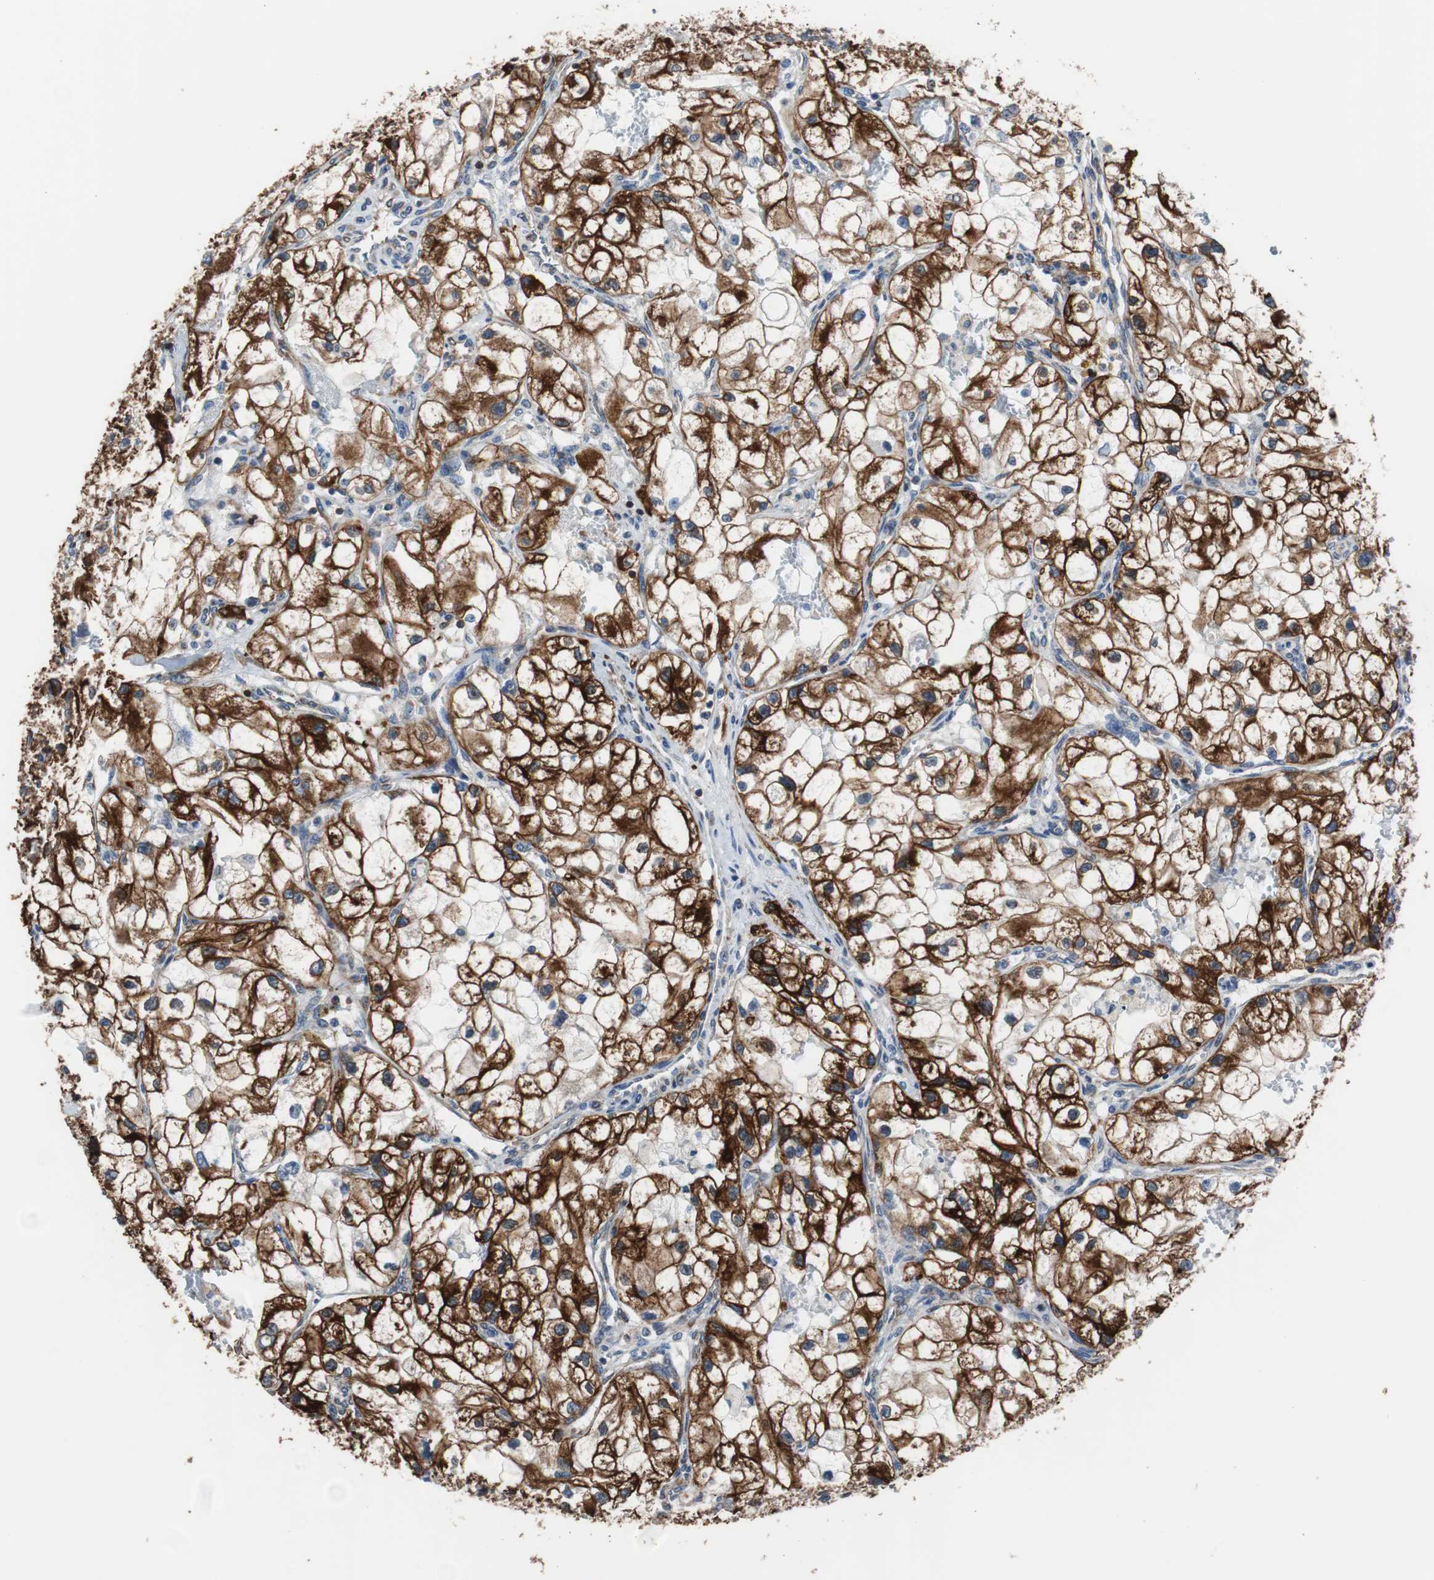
{"staining": {"intensity": "strong", "quantity": ">75%", "location": "cytoplasmic/membranous"}, "tissue": "renal cancer", "cell_type": "Tumor cells", "image_type": "cancer", "snomed": [{"axis": "morphology", "description": "Adenocarcinoma, NOS"}, {"axis": "topography", "description": "Kidney"}], "caption": "Human renal adenocarcinoma stained for a protein (brown) reveals strong cytoplasmic/membranous positive expression in approximately >75% of tumor cells.", "gene": "PBXIP1", "patient": {"sex": "female", "age": 70}}